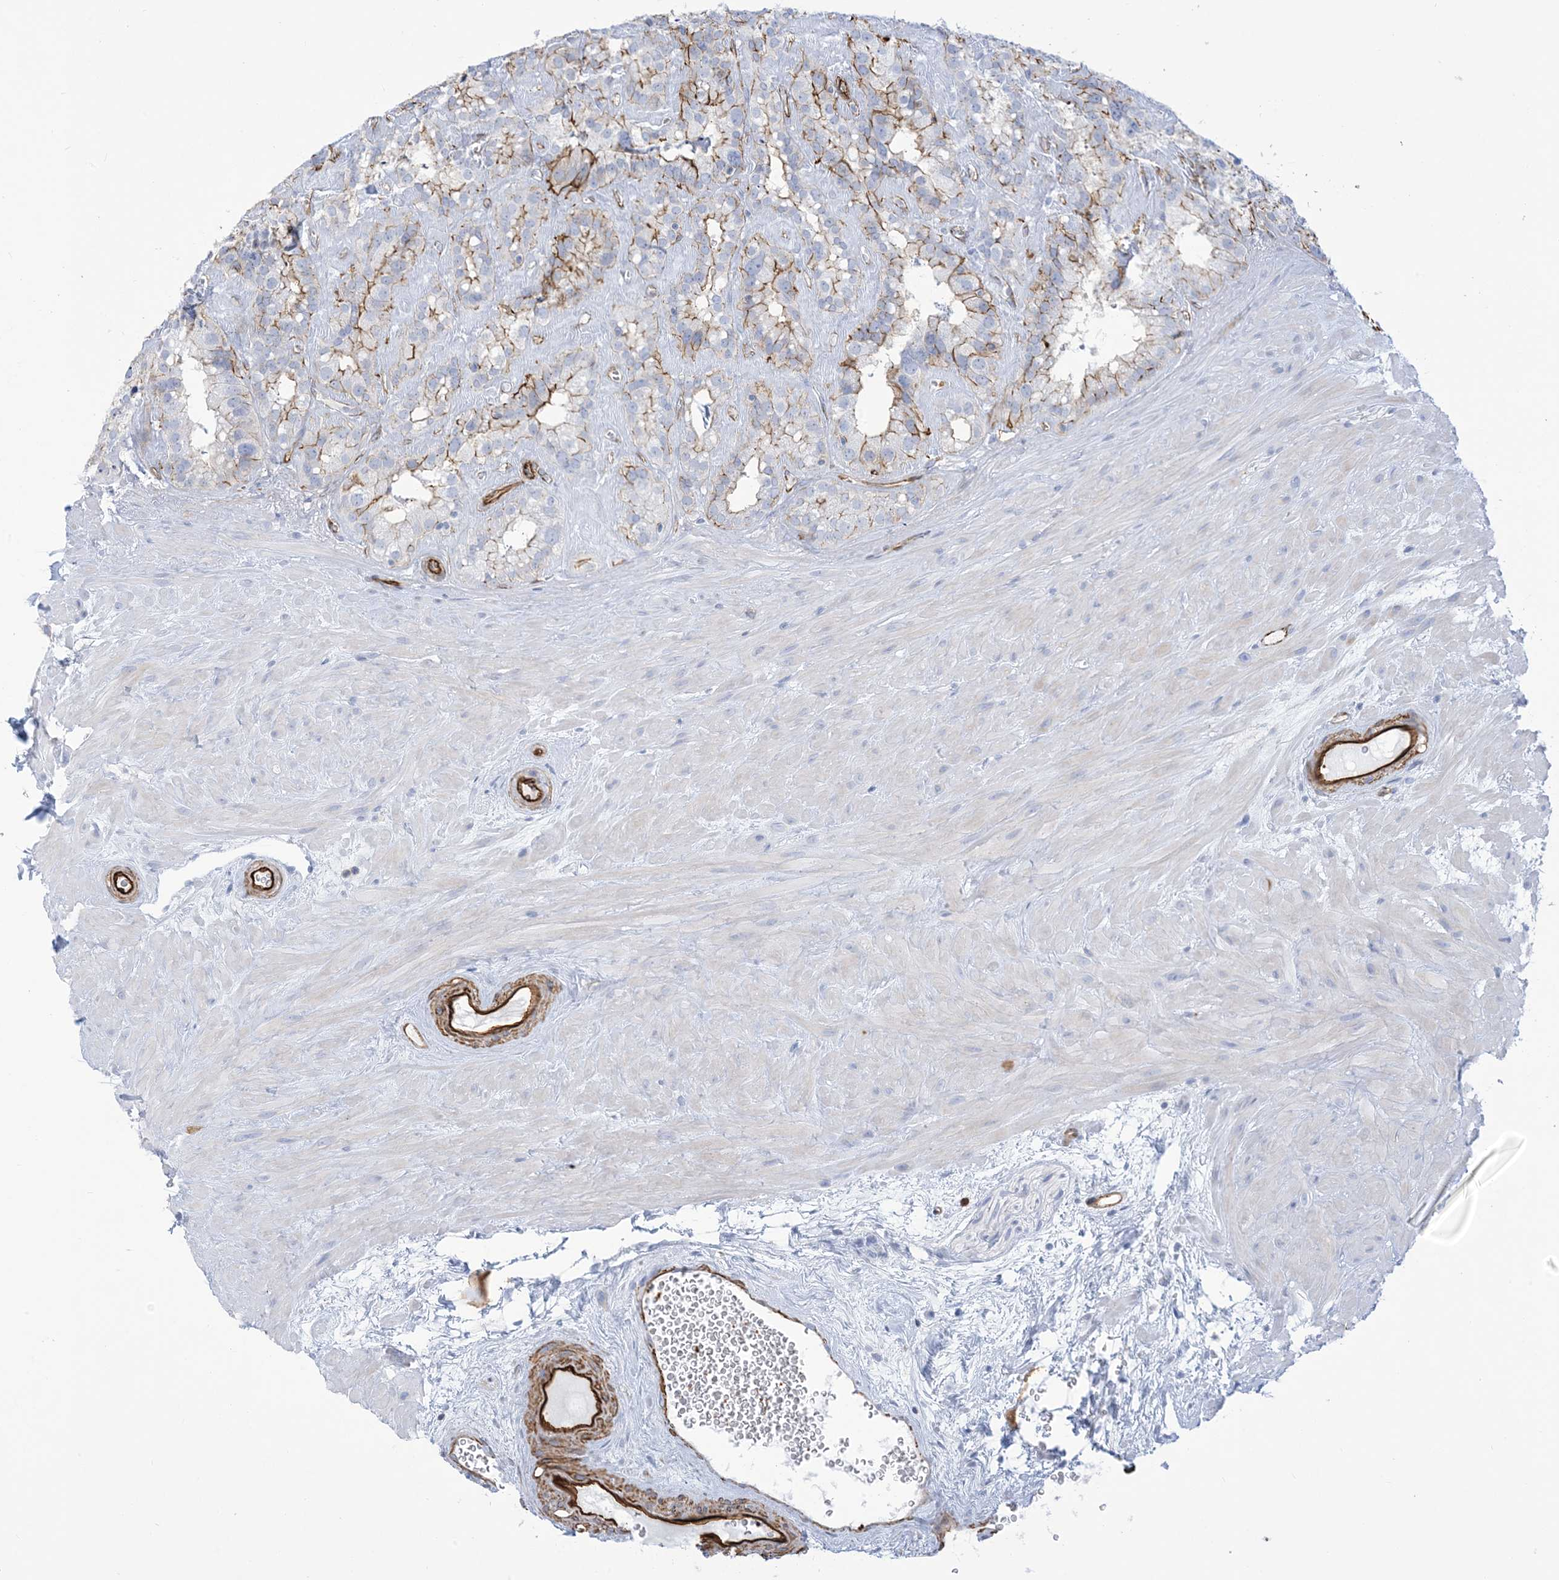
{"staining": {"intensity": "moderate", "quantity": "<25%", "location": "cytoplasmic/membranous"}, "tissue": "seminal vesicle", "cell_type": "Glandular cells", "image_type": "normal", "snomed": [{"axis": "morphology", "description": "Normal tissue, NOS"}, {"axis": "topography", "description": "Prostate"}, {"axis": "topography", "description": "Seminal veicle"}], "caption": "Seminal vesicle stained with DAB IHC exhibits low levels of moderate cytoplasmic/membranous positivity in approximately <25% of glandular cells. The staining was performed using DAB, with brown indicating positive protein expression. Nuclei are stained blue with hematoxylin.", "gene": "B3GNT7", "patient": {"sex": "male", "age": 59}}